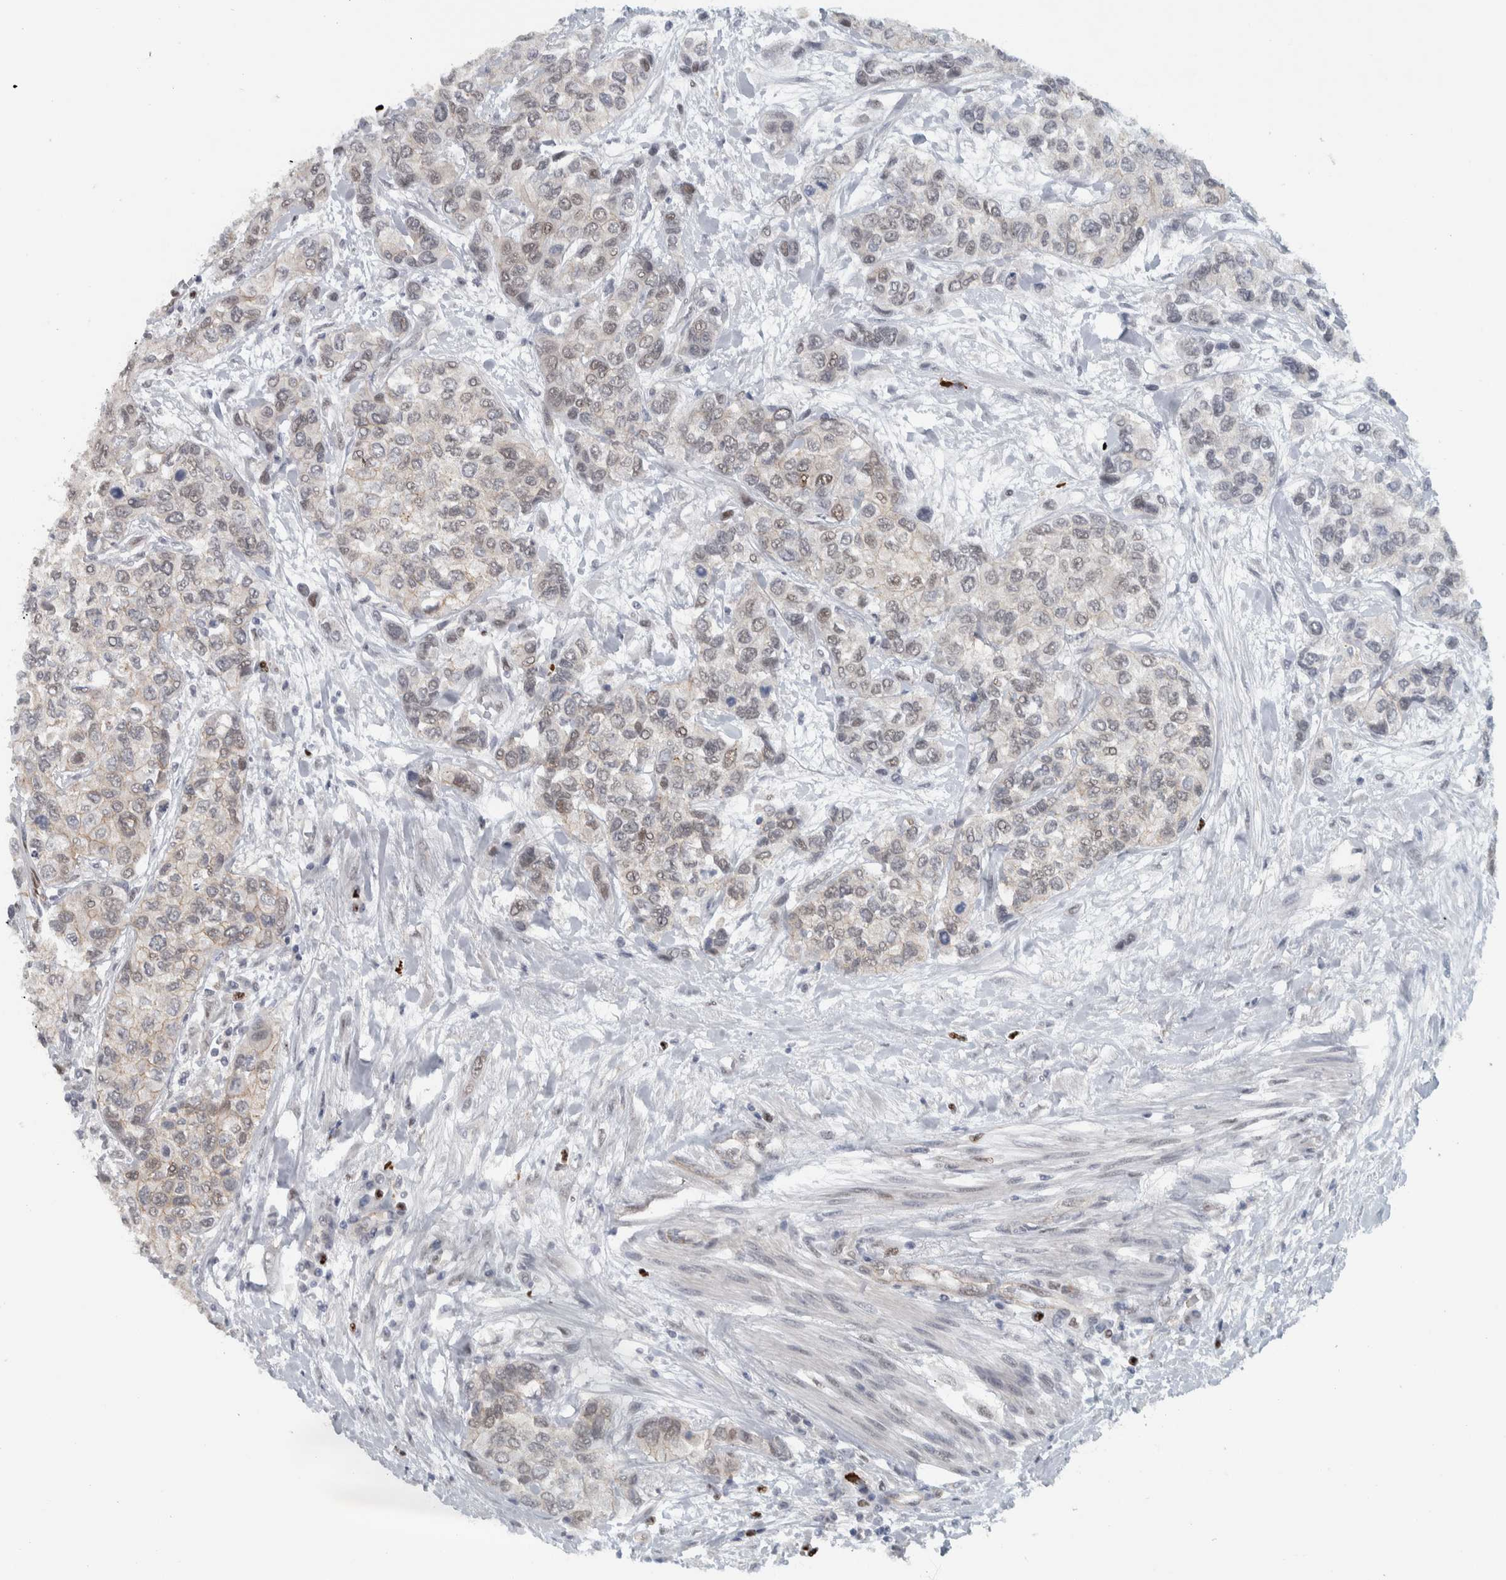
{"staining": {"intensity": "weak", "quantity": "<25%", "location": "nuclear"}, "tissue": "urothelial cancer", "cell_type": "Tumor cells", "image_type": "cancer", "snomed": [{"axis": "morphology", "description": "Urothelial carcinoma, High grade"}, {"axis": "topography", "description": "Urinary bladder"}], "caption": "This is an immunohistochemistry image of human high-grade urothelial carcinoma. There is no expression in tumor cells.", "gene": "ADPRM", "patient": {"sex": "female", "age": 56}}